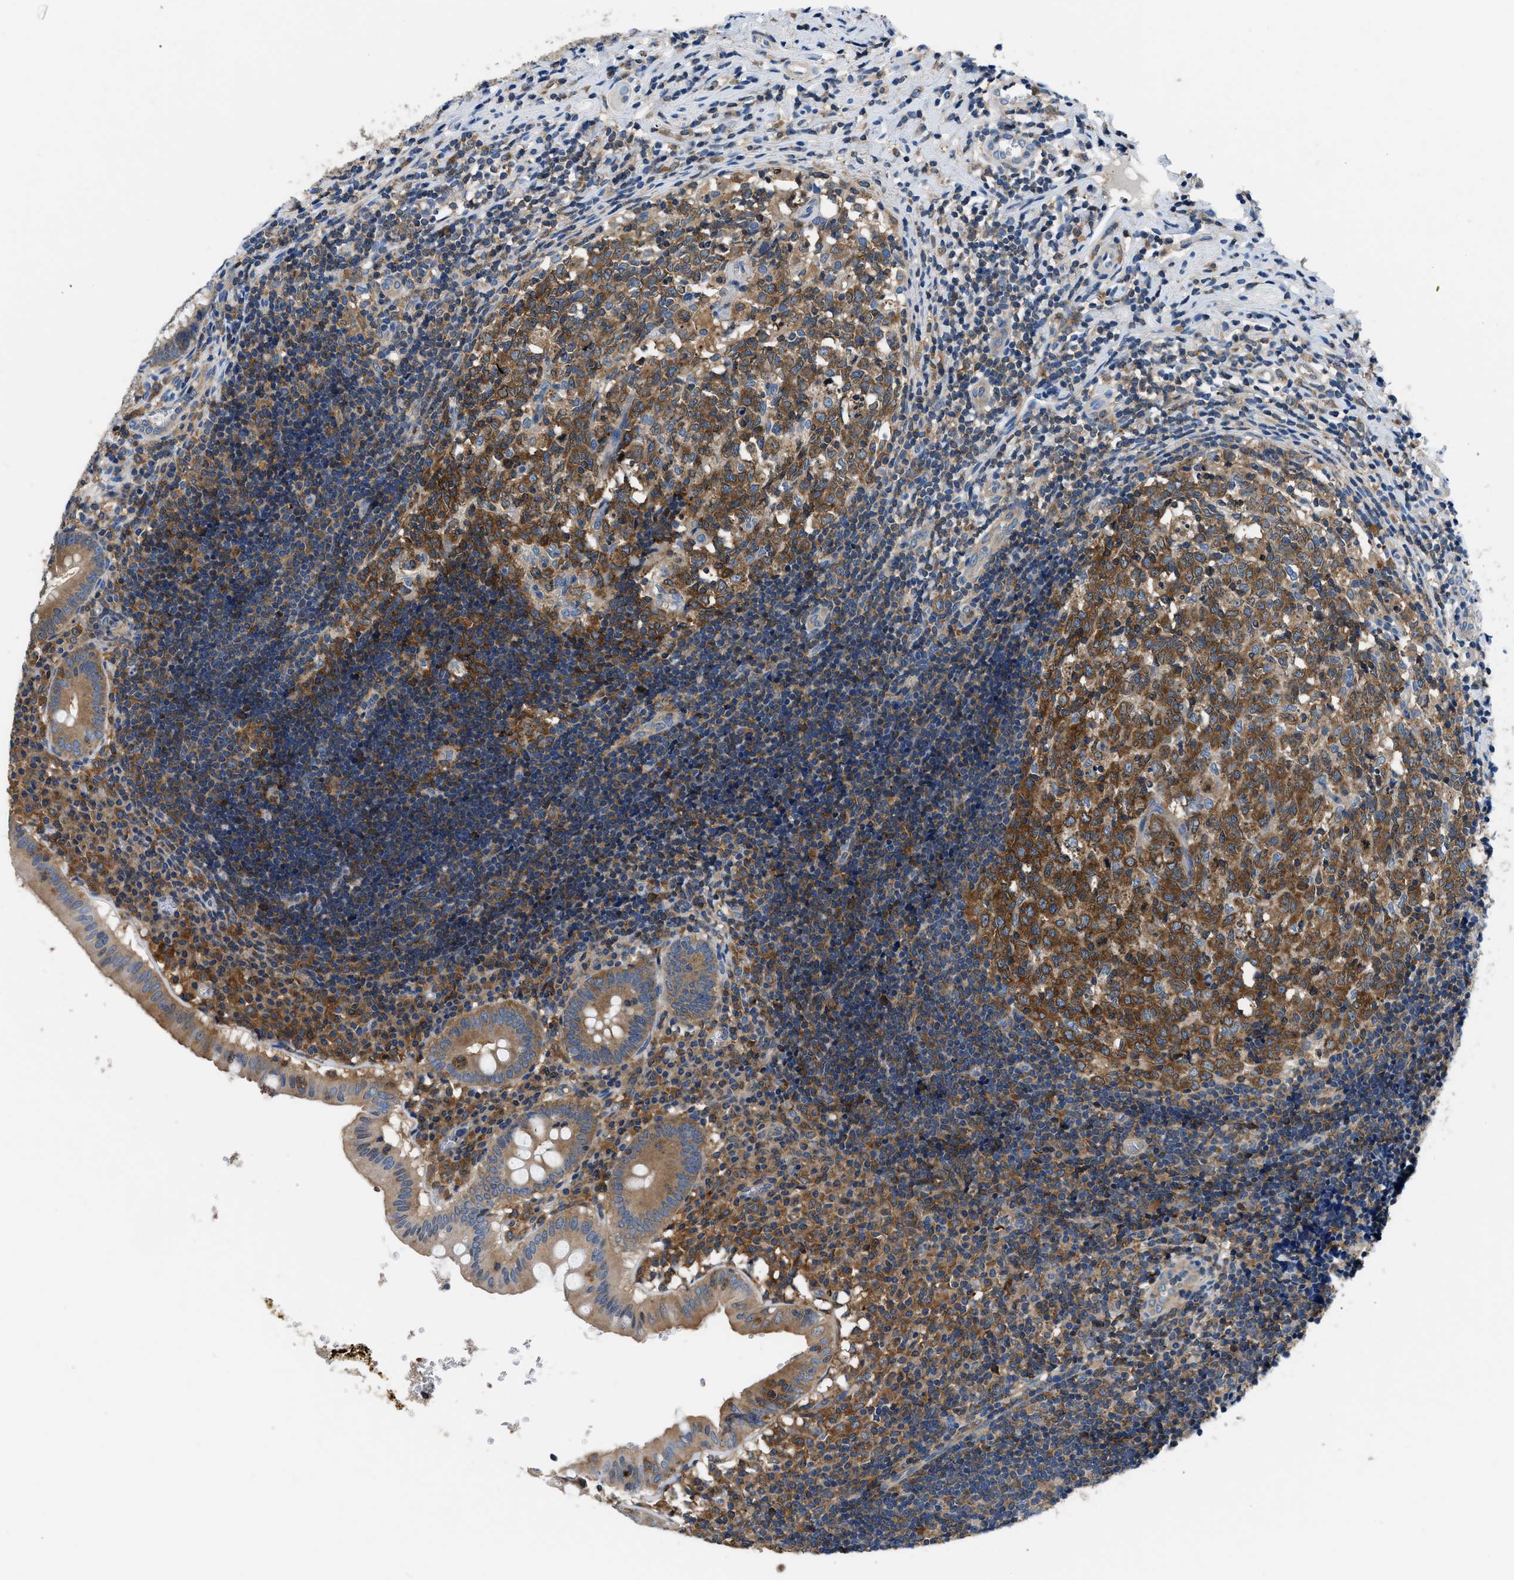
{"staining": {"intensity": "moderate", "quantity": ">75%", "location": "cytoplasmic/membranous"}, "tissue": "appendix", "cell_type": "Glandular cells", "image_type": "normal", "snomed": [{"axis": "morphology", "description": "Normal tissue, NOS"}, {"axis": "topography", "description": "Appendix"}], "caption": "Approximately >75% of glandular cells in benign human appendix reveal moderate cytoplasmic/membranous protein positivity as visualized by brown immunohistochemical staining.", "gene": "PKM", "patient": {"sex": "male", "age": 8}}